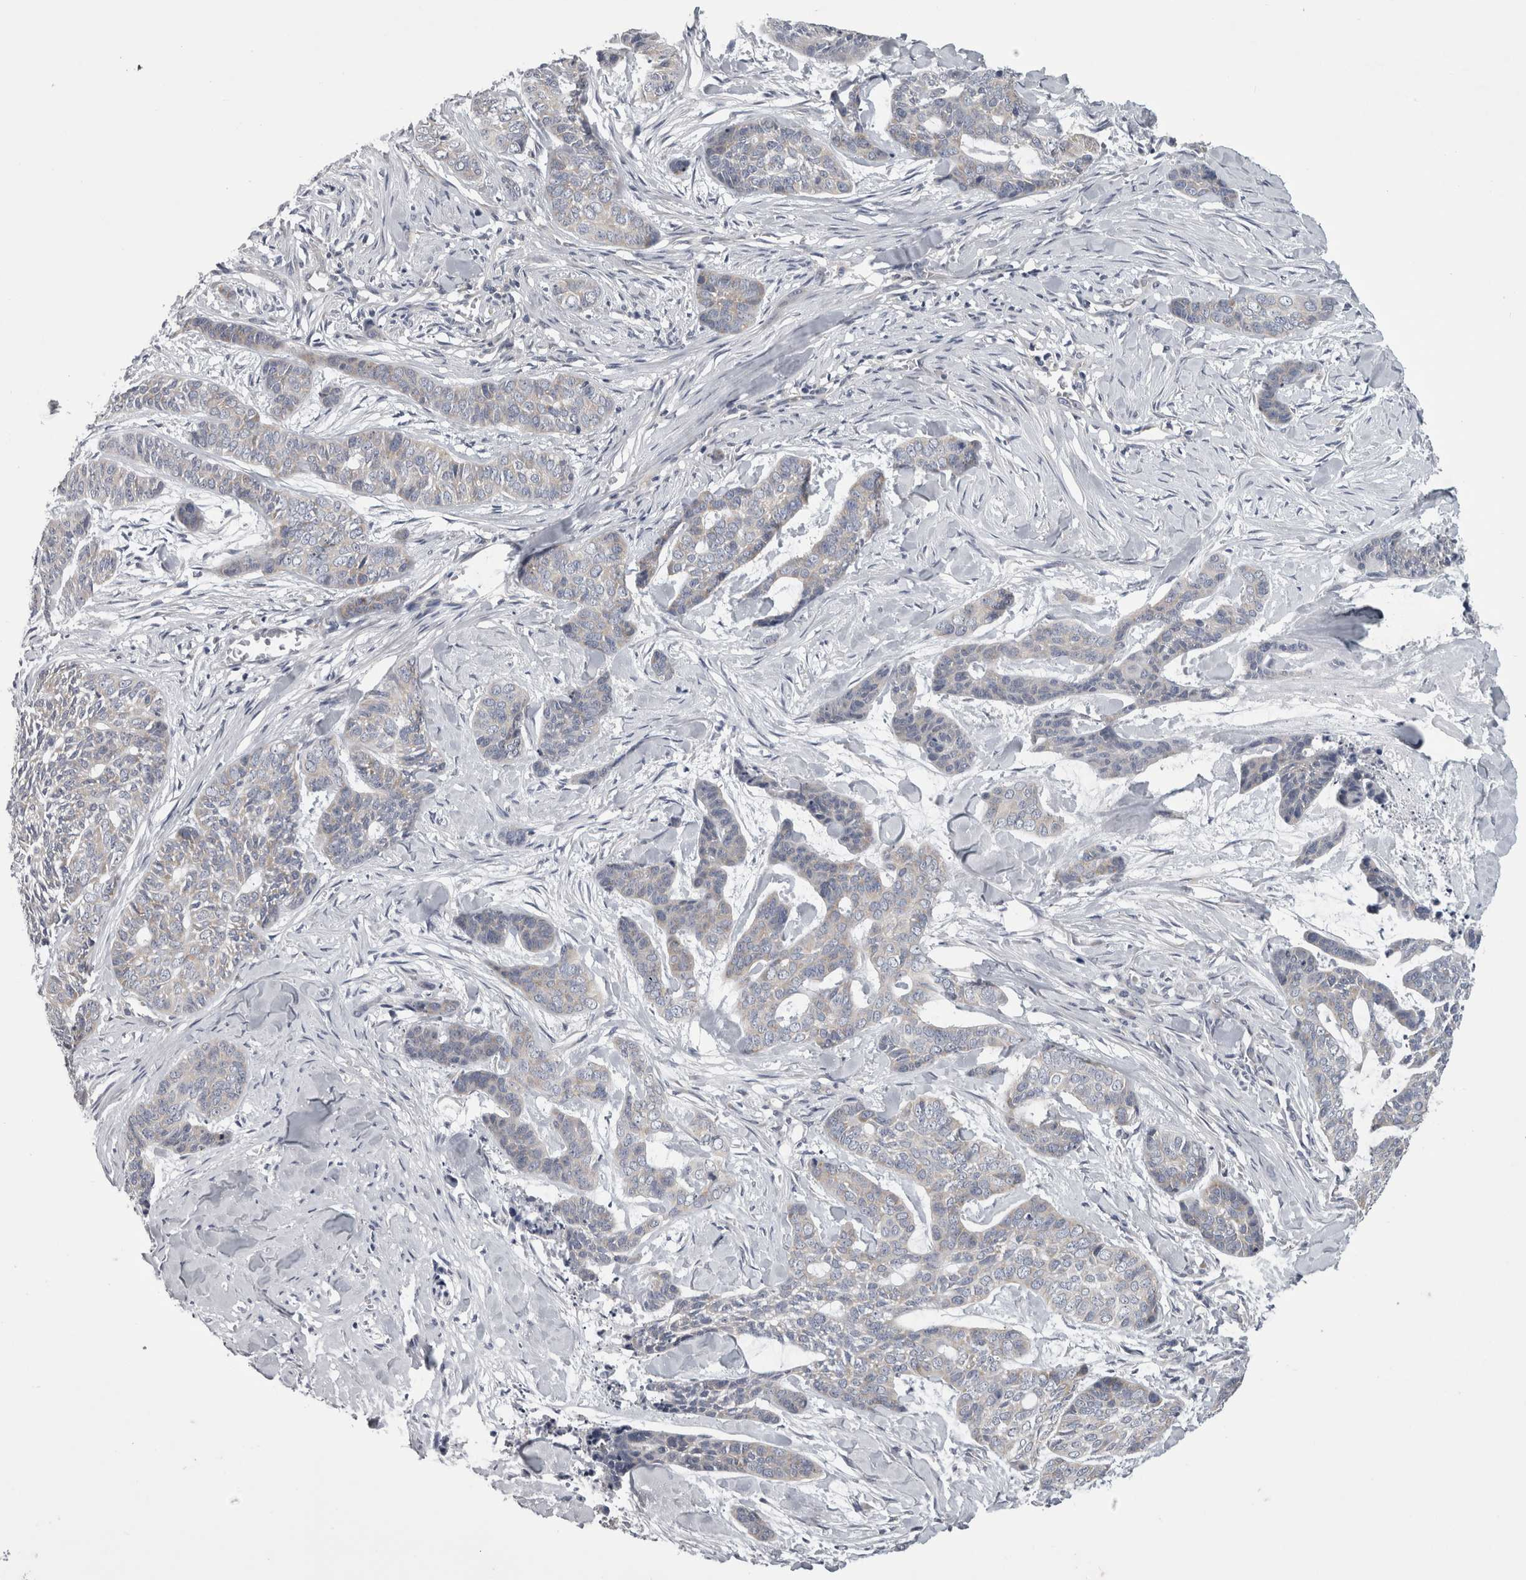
{"staining": {"intensity": "negative", "quantity": "none", "location": "none"}, "tissue": "skin cancer", "cell_type": "Tumor cells", "image_type": "cancer", "snomed": [{"axis": "morphology", "description": "Basal cell carcinoma"}, {"axis": "topography", "description": "Skin"}], "caption": "IHC of skin cancer displays no positivity in tumor cells.", "gene": "PRRC2C", "patient": {"sex": "female", "age": 64}}